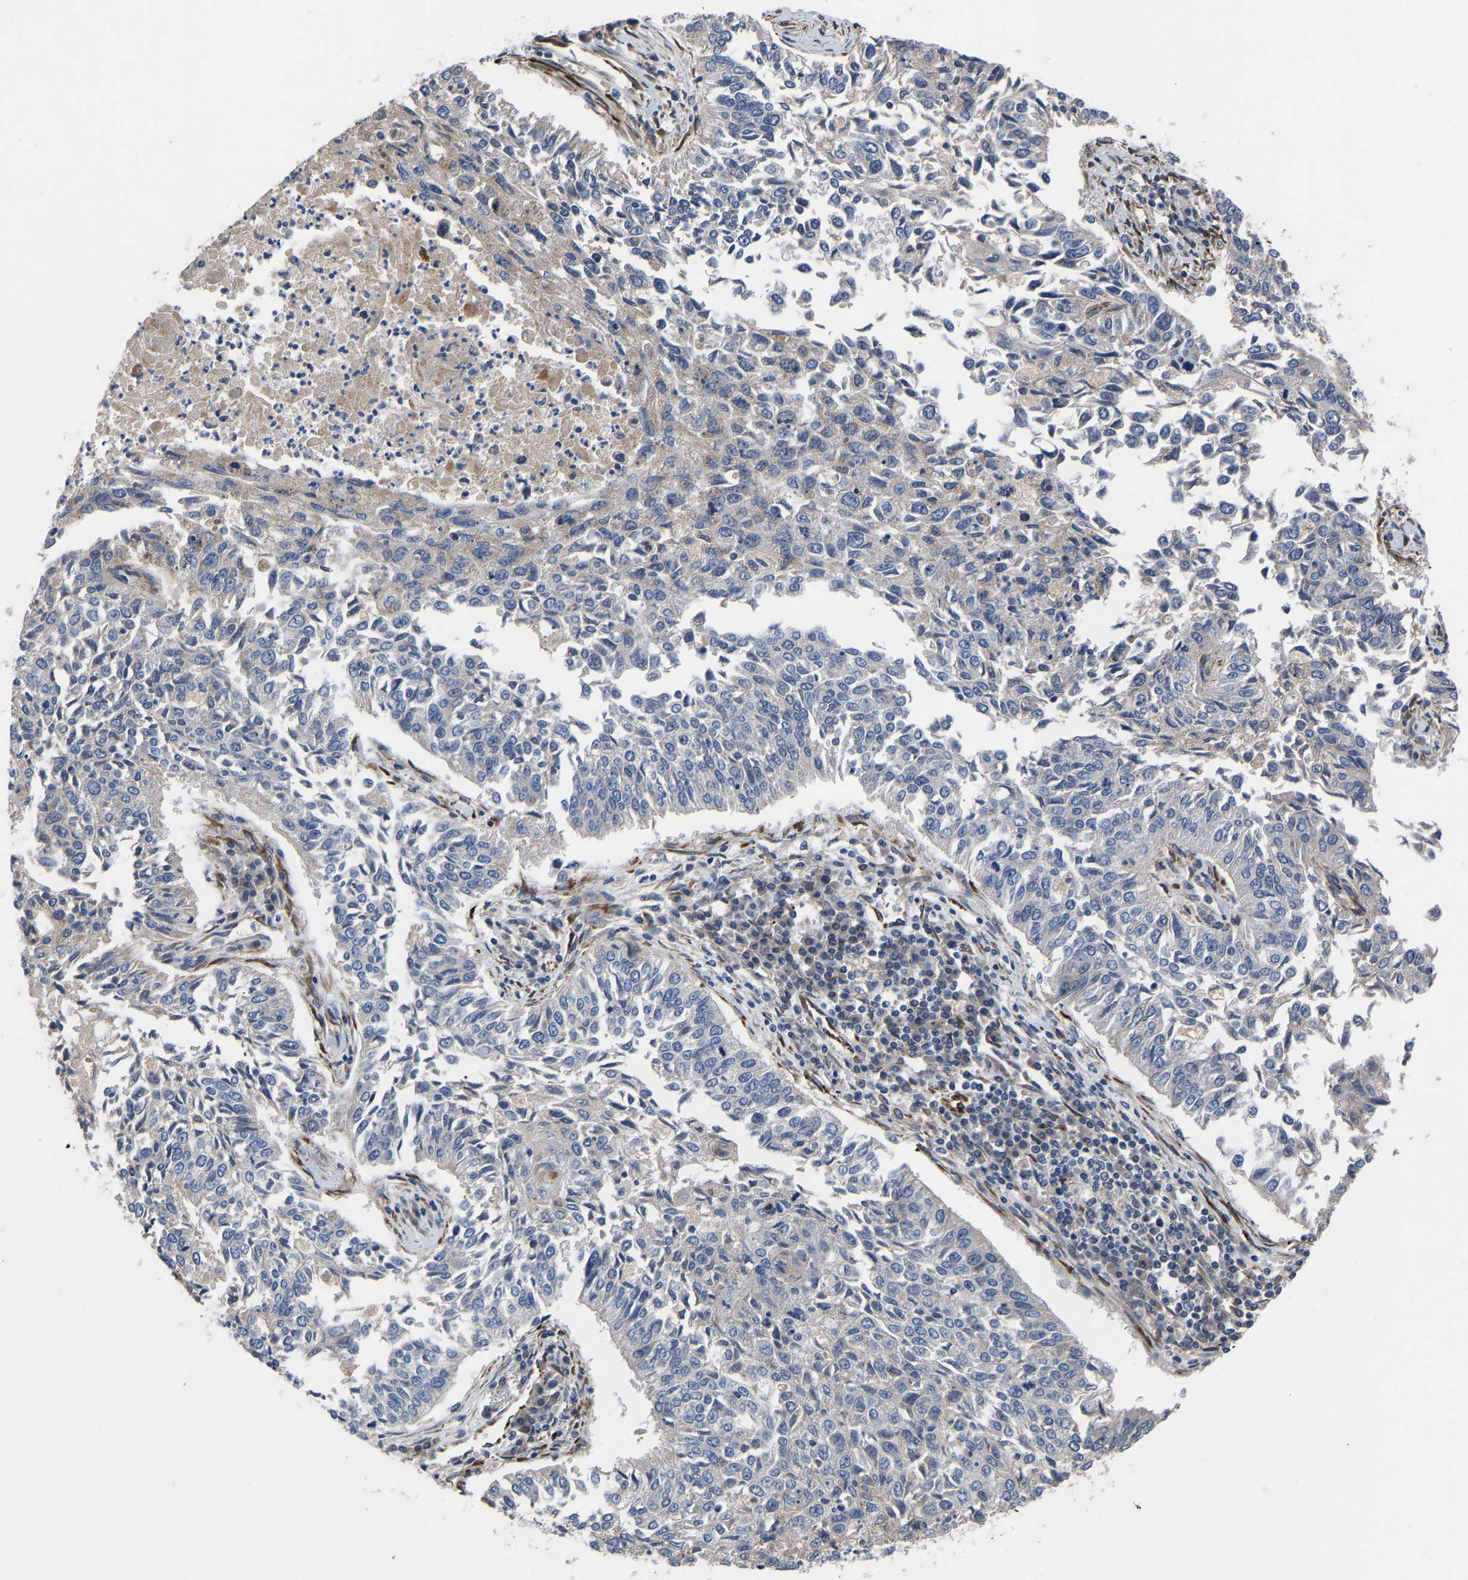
{"staining": {"intensity": "negative", "quantity": "none", "location": "none"}, "tissue": "lung cancer", "cell_type": "Tumor cells", "image_type": "cancer", "snomed": [{"axis": "morphology", "description": "Normal tissue, NOS"}, {"axis": "morphology", "description": "Squamous cell carcinoma, NOS"}, {"axis": "topography", "description": "Cartilage tissue"}, {"axis": "topography", "description": "Bronchus"}, {"axis": "topography", "description": "Lung"}], "caption": "The immunohistochemistry histopathology image has no significant staining in tumor cells of lung squamous cell carcinoma tissue.", "gene": "FRRS1", "patient": {"sex": "female", "age": 49}}